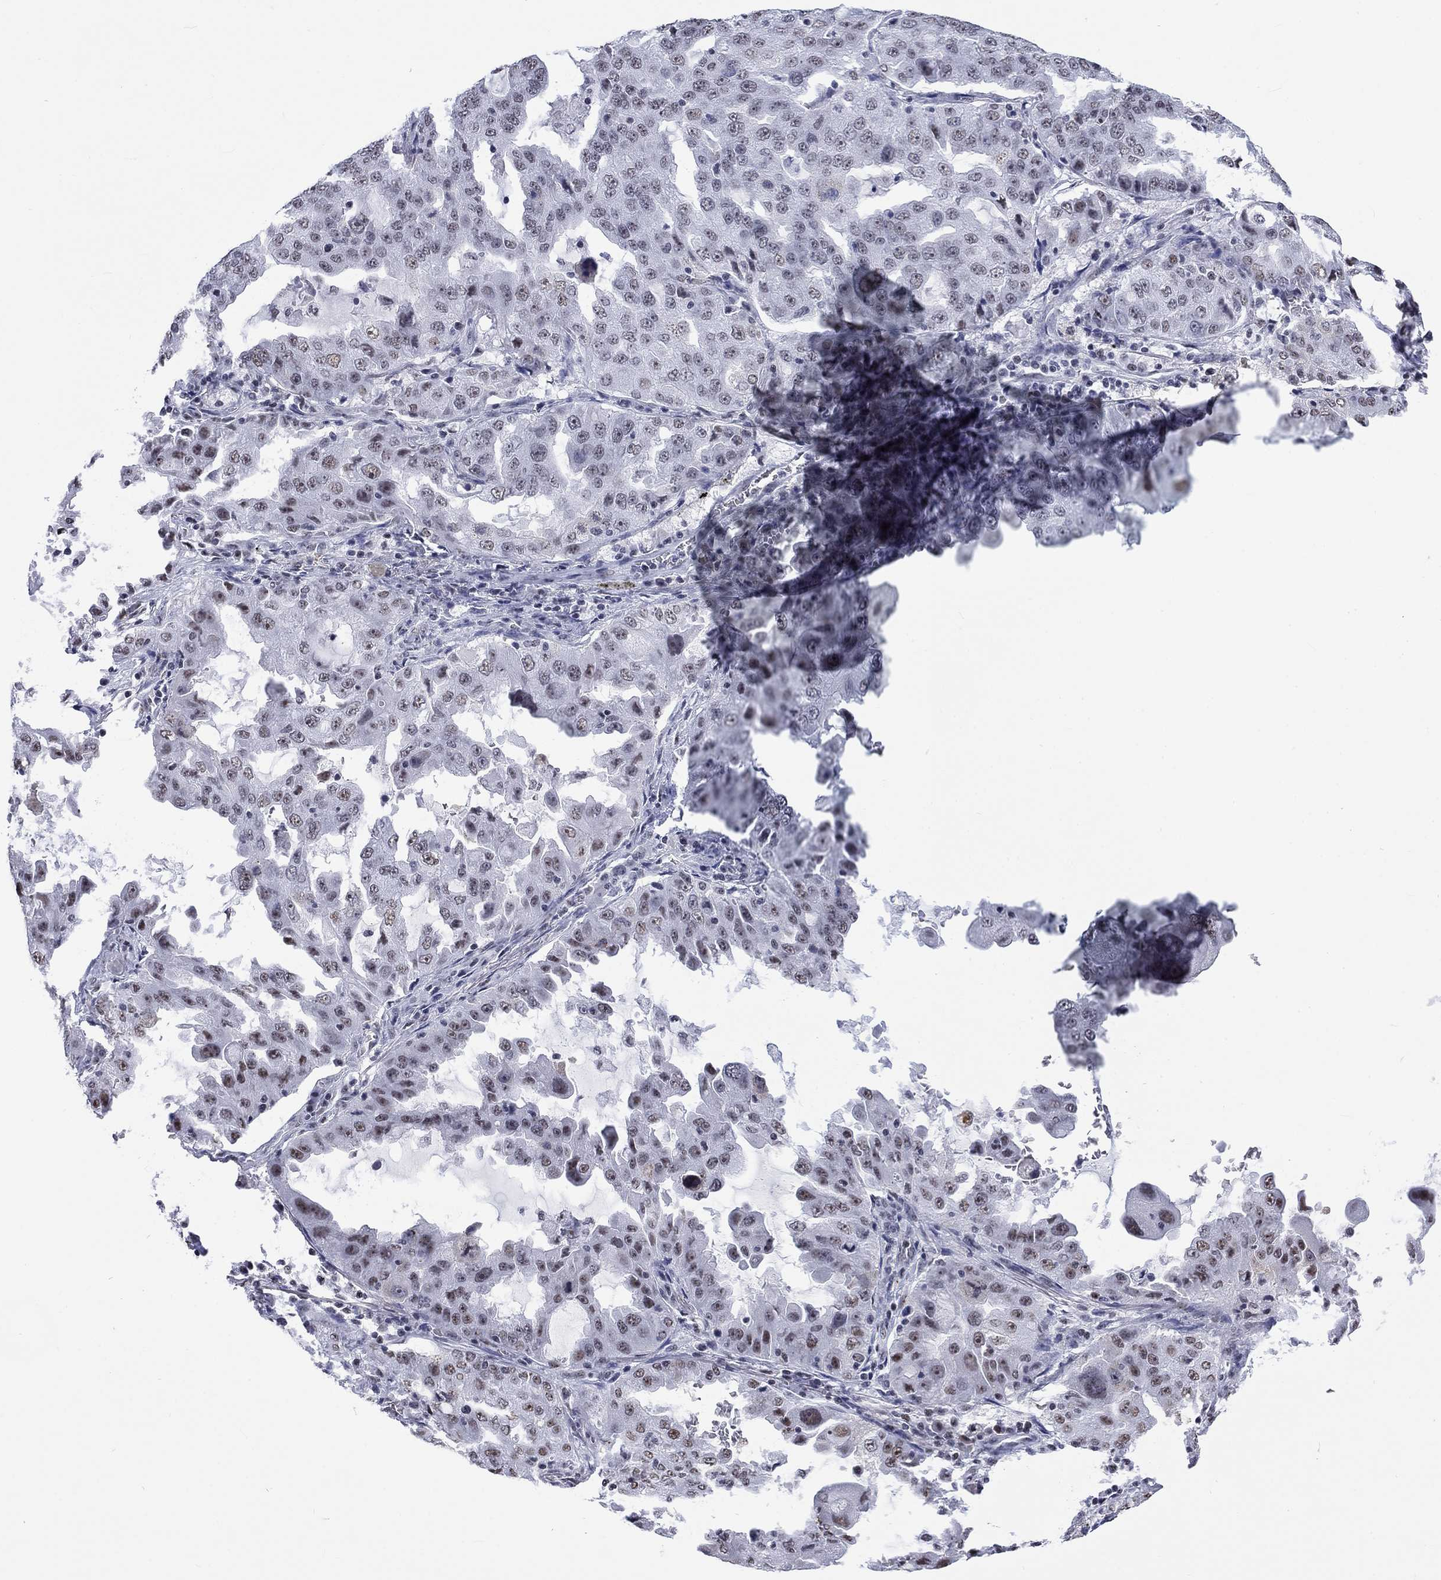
{"staining": {"intensity": "moderate", "quantity": "<25%", "location": "nuclear"}, "tissue": "lung cancer", "cell_type": "Tumor cells", "image_type": "cancer", "snomed": [{"axis": "morphology", "description": "Adenocarcinoma, NOS"}, {"axis": "topography", "description": "Lung"}], "caption": "Human adenocarcinoma (lung) stained with a brown dye reveals moderate nuclear positive expression in approximately <25% of tumor cells.", "gene": "CSRNP3", "patient": {"sex": "female", "age": 61}}